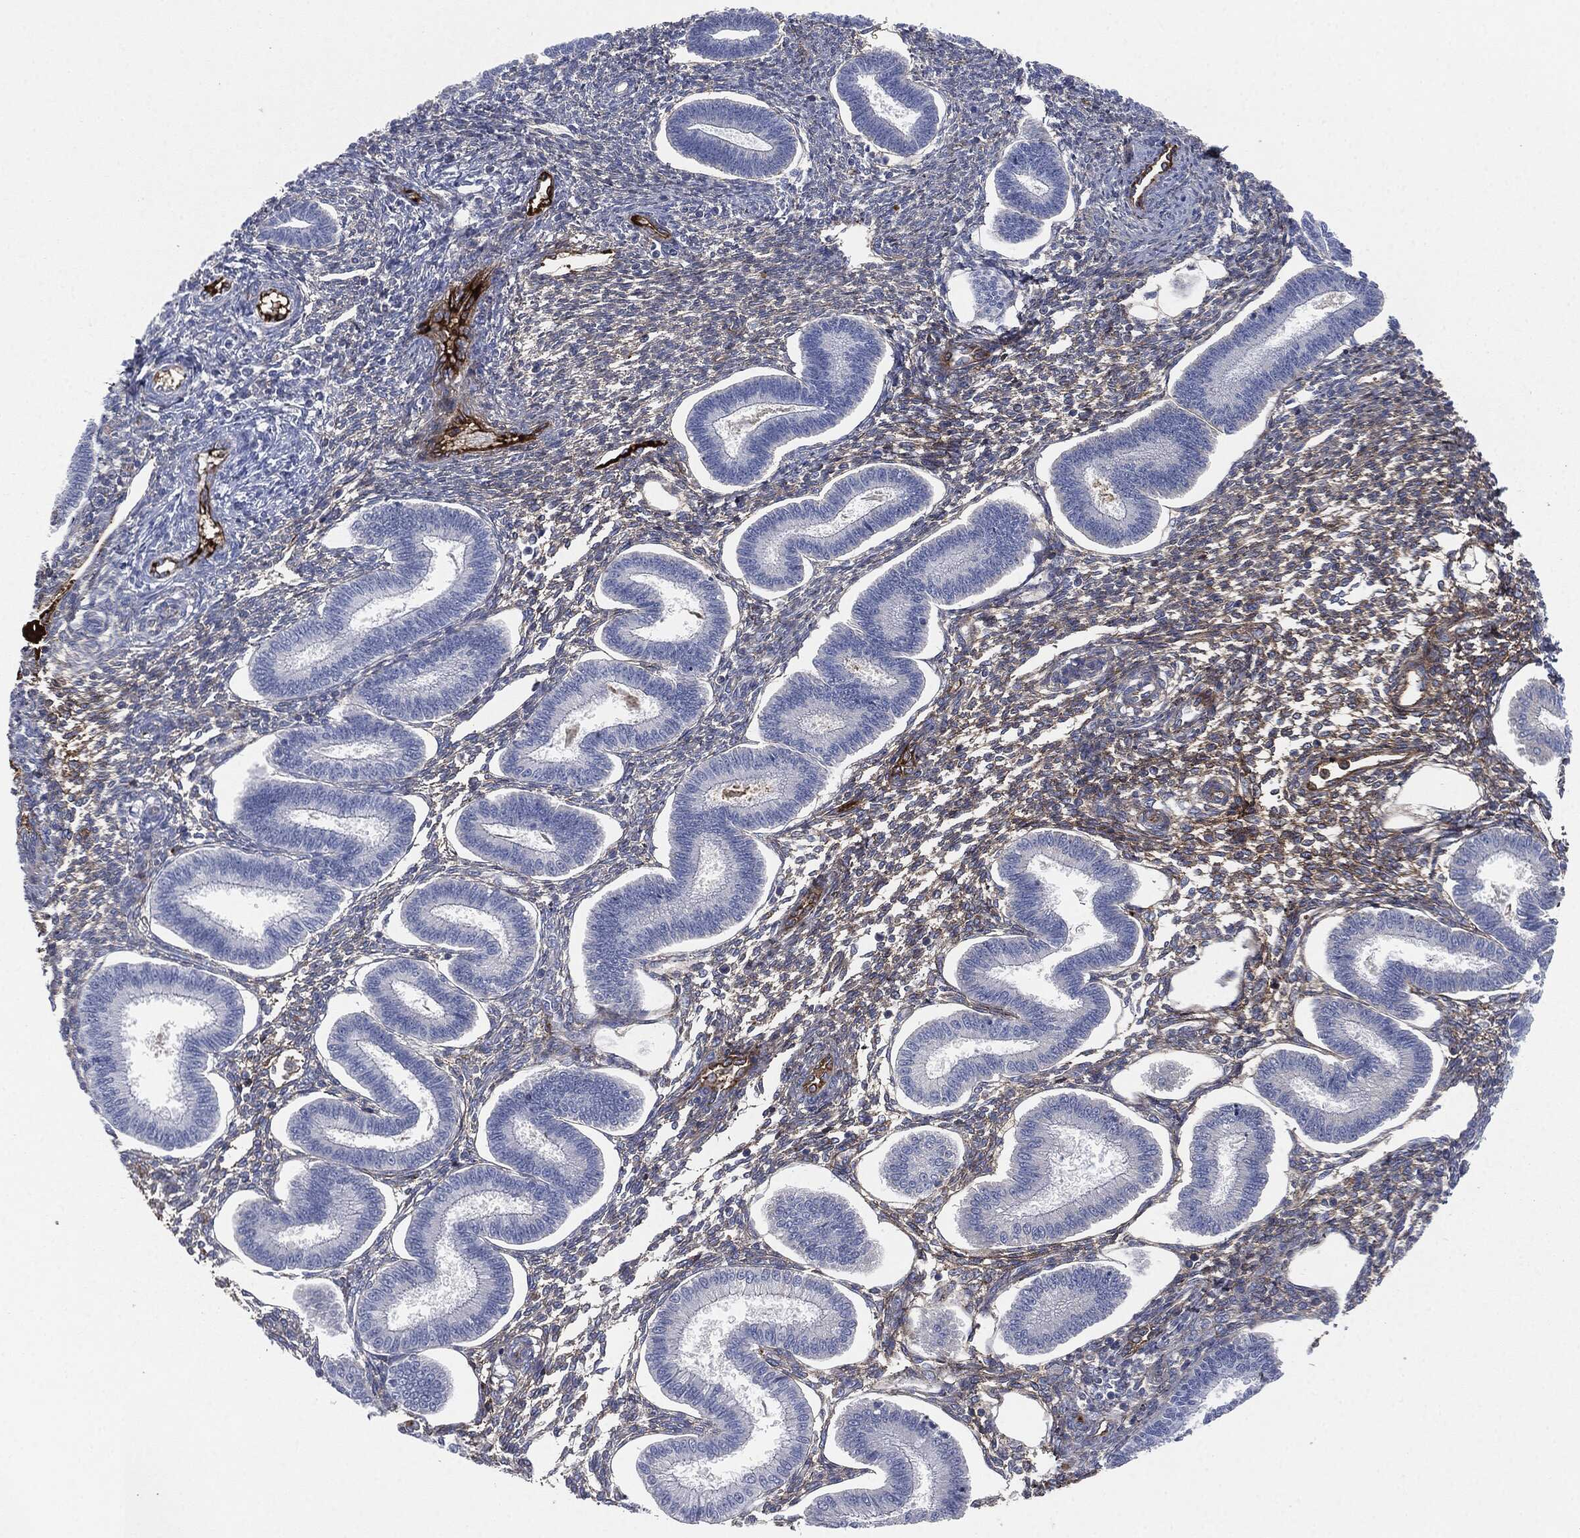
{"staining": {"intensity": "moderate", "quantity": "25%-75%", "location": "cytoplasmic/membranous"}, "tissue": "endometrium", "cell_type": "Cells in endometrial stroma", "image_type": "normal", "snomed": [{"axis": "morphology", "description": "Normal tissue, NOS"}, {"axis": "topography", "description": "Endometrium"}], "caption": "Endometrium stained for a protein shows moderate cytoplasmic/membranous positivity in cells in endometrial stroma. (Brightfield microscopy of DAB IHC at high magnification).", "gene": "APOB", "patient": {"sex": "female", "age": 43}}